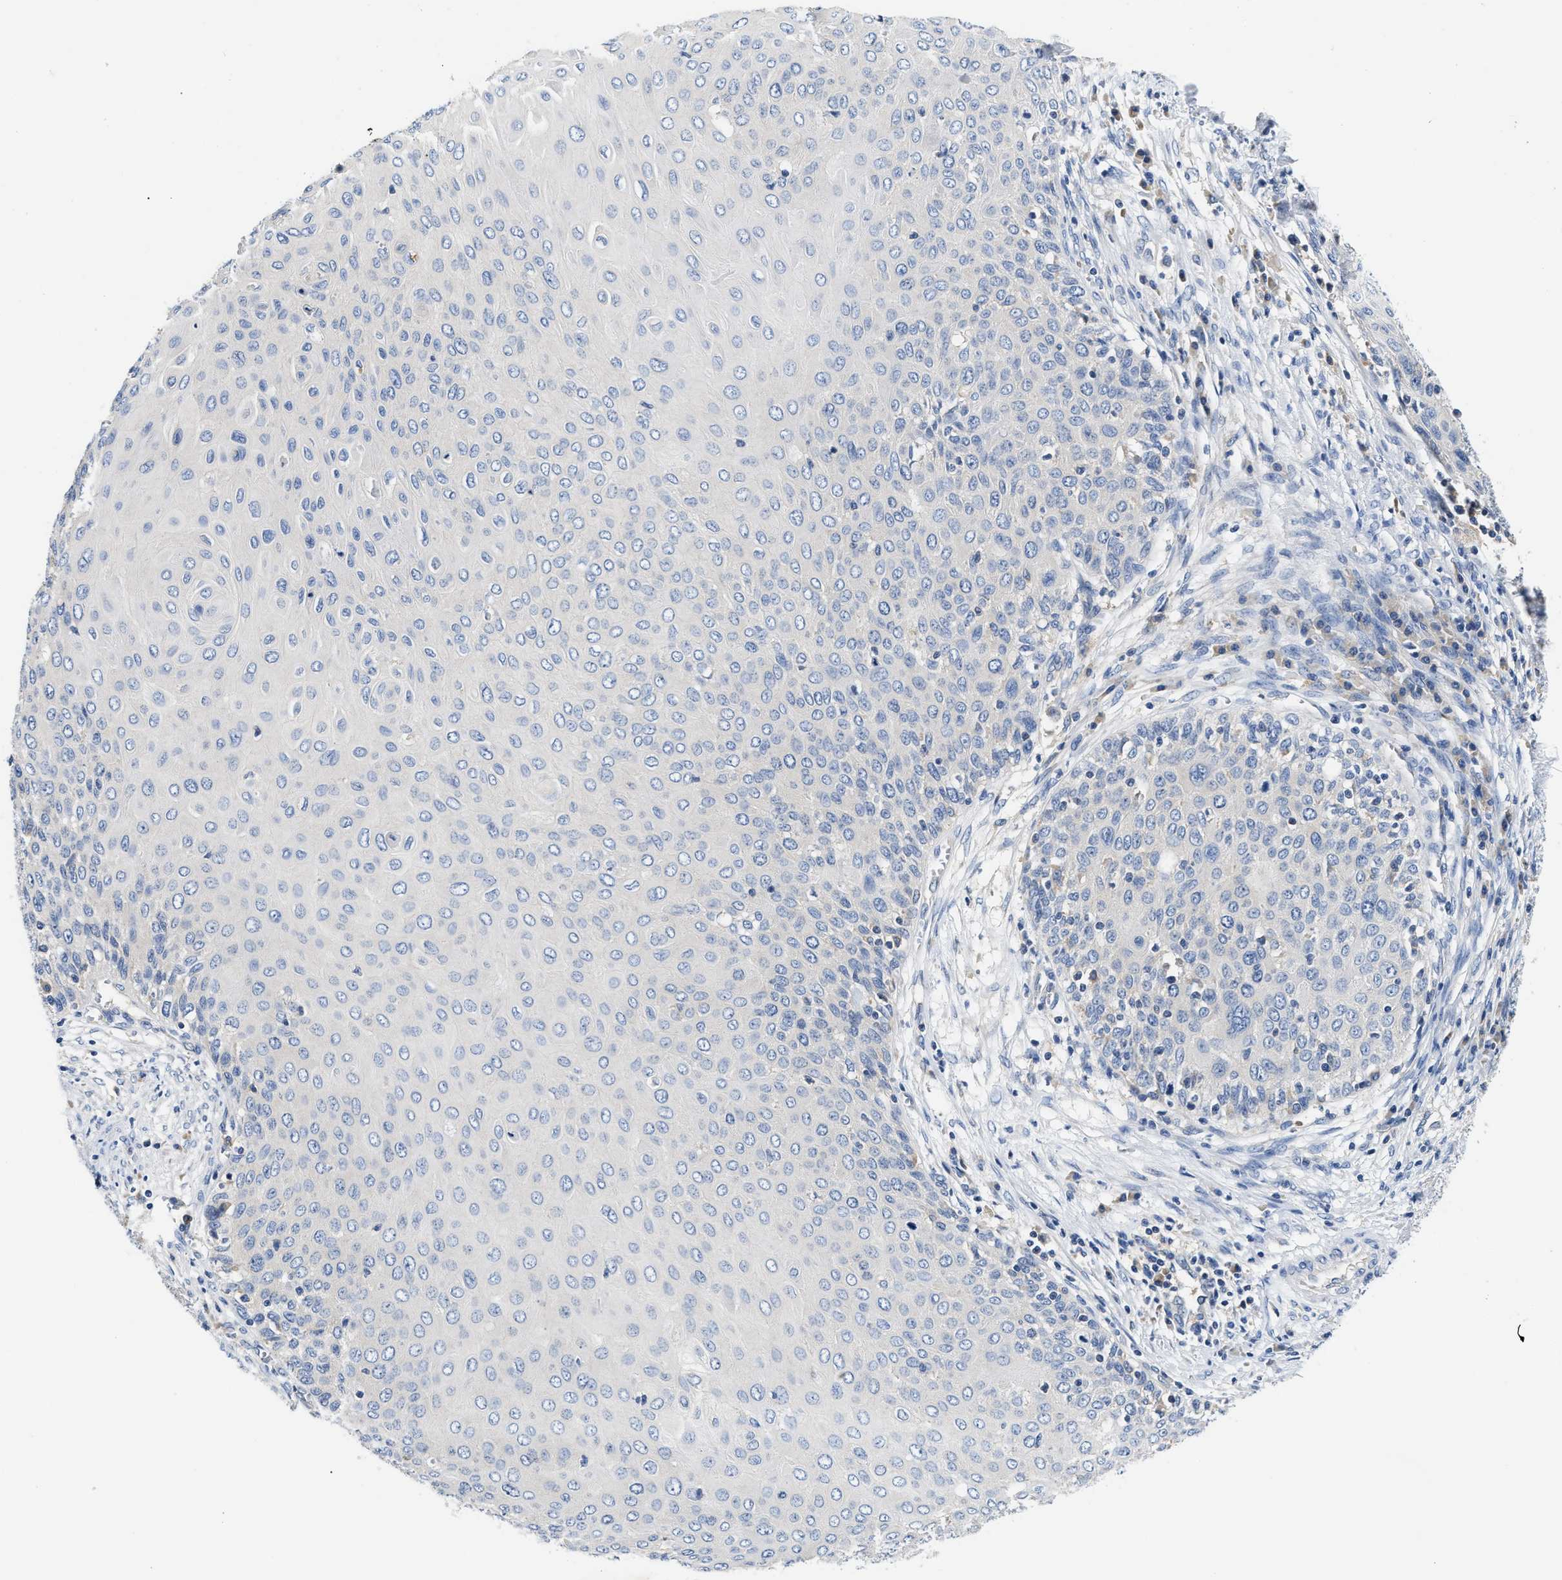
{"staining": {"intensity": "negative", "quantity": "none", "location": "none"}, "tissue": "cervical cancer", "cell_type": "Tumor cells", "image_type": "cancer", "snomed": [{"axis": "morphology", "description": "Squamous cell carcinoma, NOS"}, {"axis": "topography", "description": "Cervix"}], "caption": "This is an immunohistochemistry (IHC) photomicrograph of cervical squamous cell carcinoma. There is no expression in tumor cells.", "gene": "FAM185A", "patient": {"sex": "female", "age": 39}}